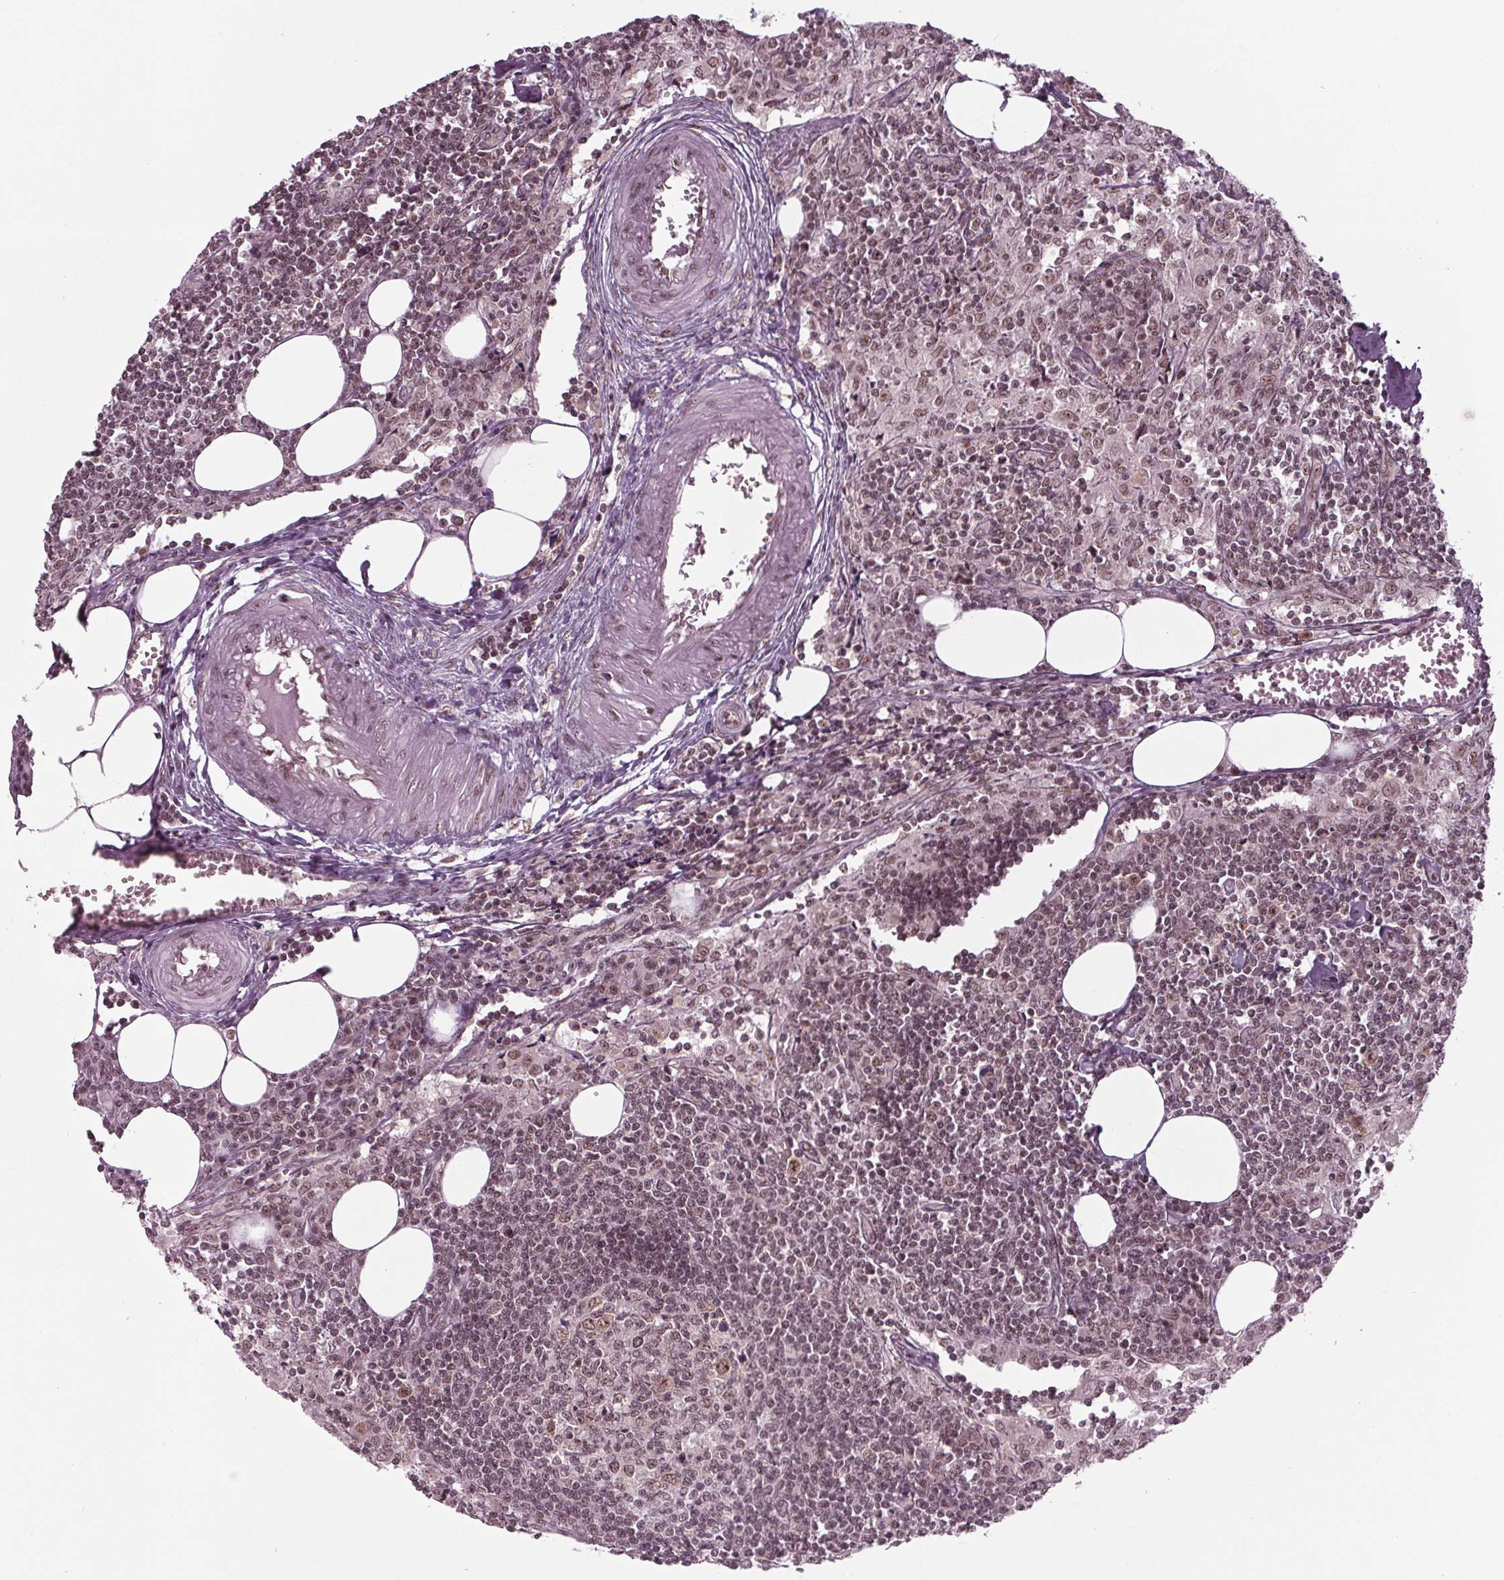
{"staining": {"intensity": "moderate", "quantity": ">75%", "location": "nuclear"}, "tissue": "lymph node", "cell_type": "Germinal center cells", "image_type": "normal", "snomed": [{"axis": "morphology", "description": "Normal tissue, NOS"}, {"axis": "topography", "description": "Lymph node"}], "caption": "A high-resolution image shows immunohistochemistry (IHC) staining of unremarkable lymph node, which exhibits moderate nuclear positivity in approximately >75% of germinal center cells. (DAB (3,3'-diaminobenzidine) IHC with brightfield microscopy, high magnification).", "gene": "DDX41", "patient": {"sex": "male", "age": 55}}